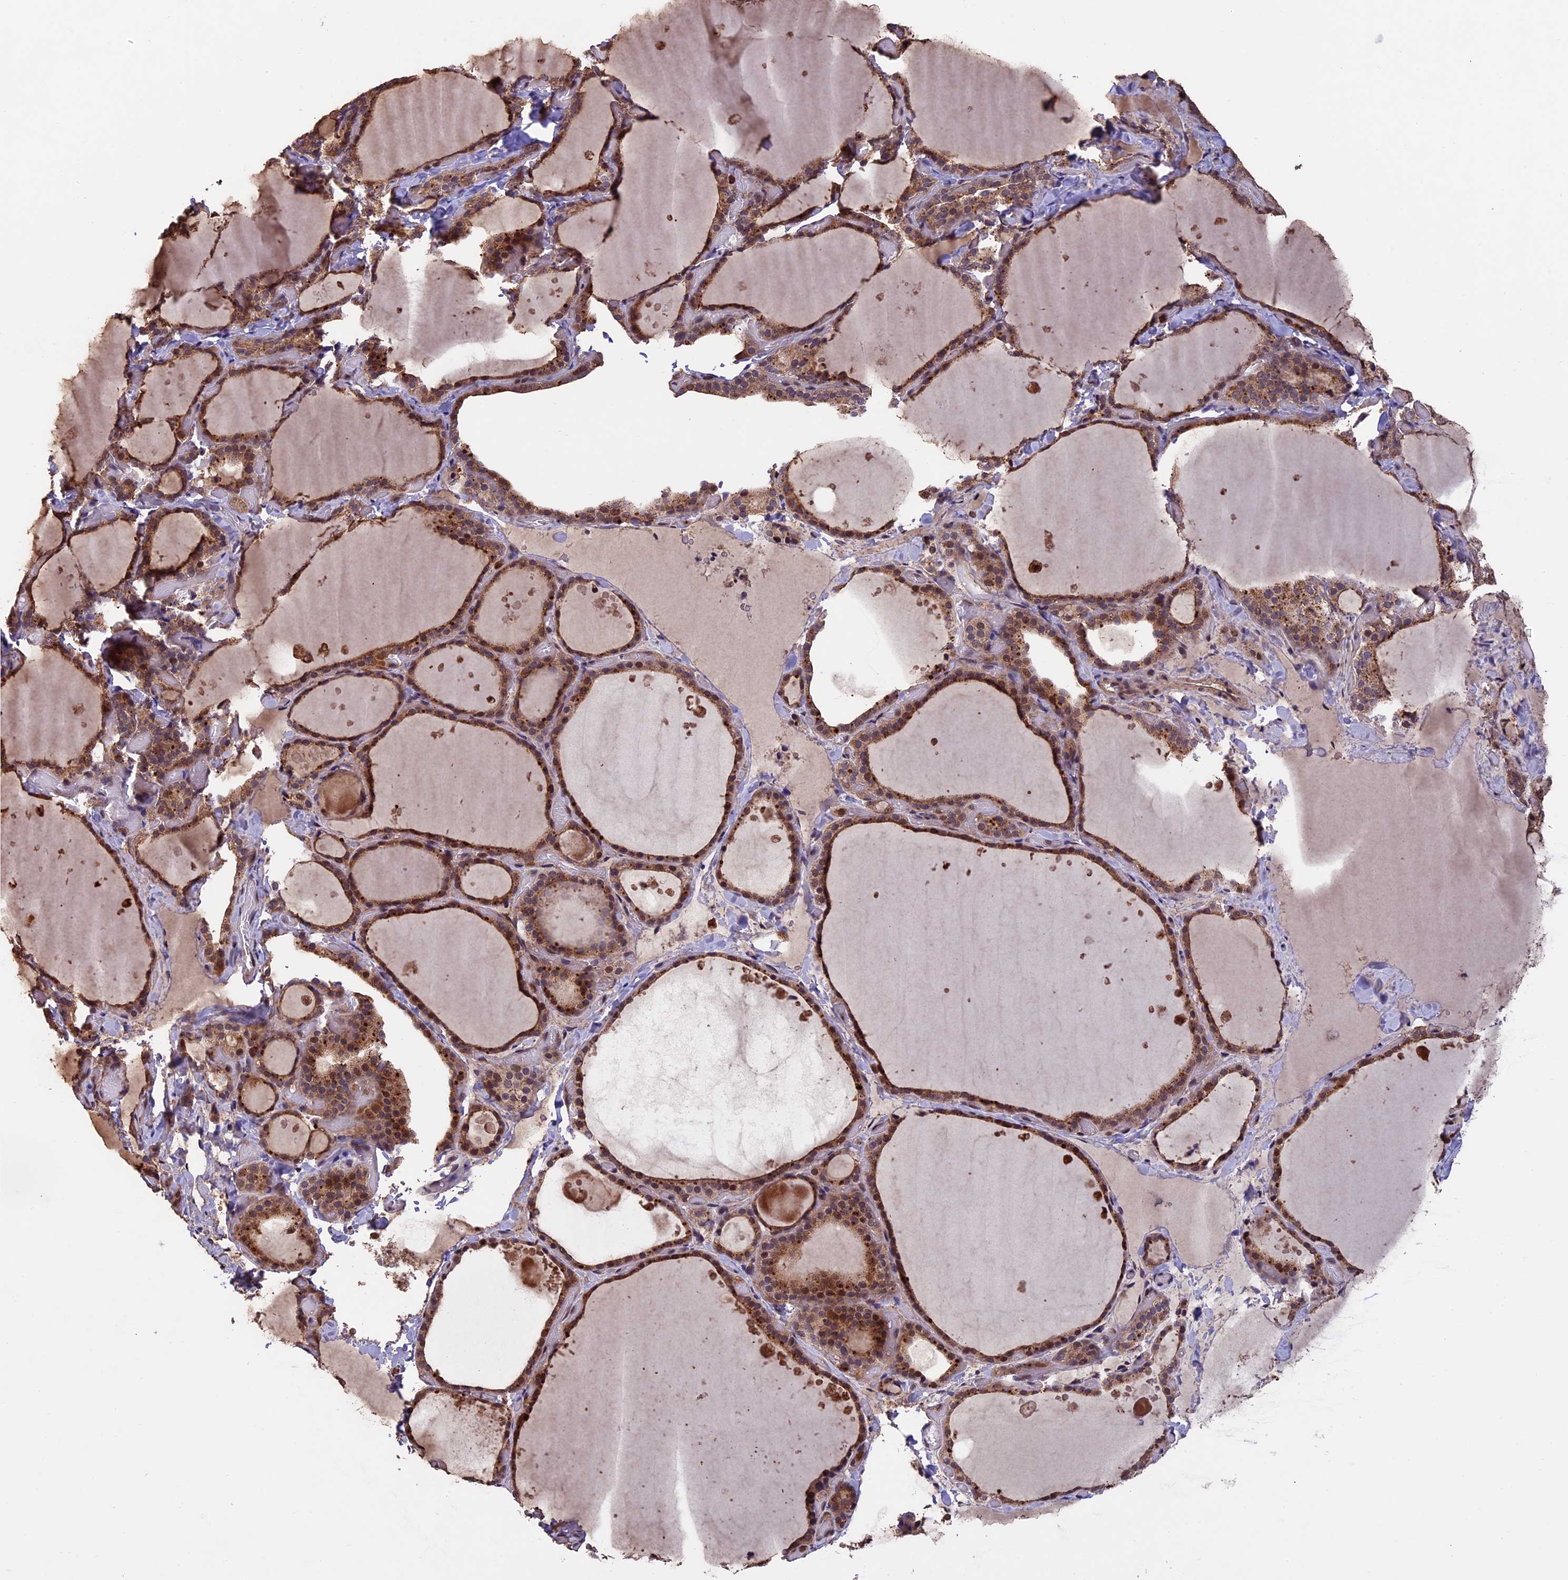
{"staining": {"intensity": "moderate", "quantity": ">75%", "location": "cytoplasmic/membranous"}, "tissue": "thyroid gland", "cell_type": "Glandular cells", "image_type": "normal", "snomed": [{"axis": "morphology", "description": "Normal tissue, NOS"}, {"axis": "topography", "description": "Thyroid gland"}], "caption": "This image shows immunohistochemistry (IHC) staining of unremarkable human thyroid gland, with medium moderate cytoplasmic/membranous positivity in about >75% of glandular cells.", "gene": "PKD2L2", "patient": {"sex": "female", "age": 44}}